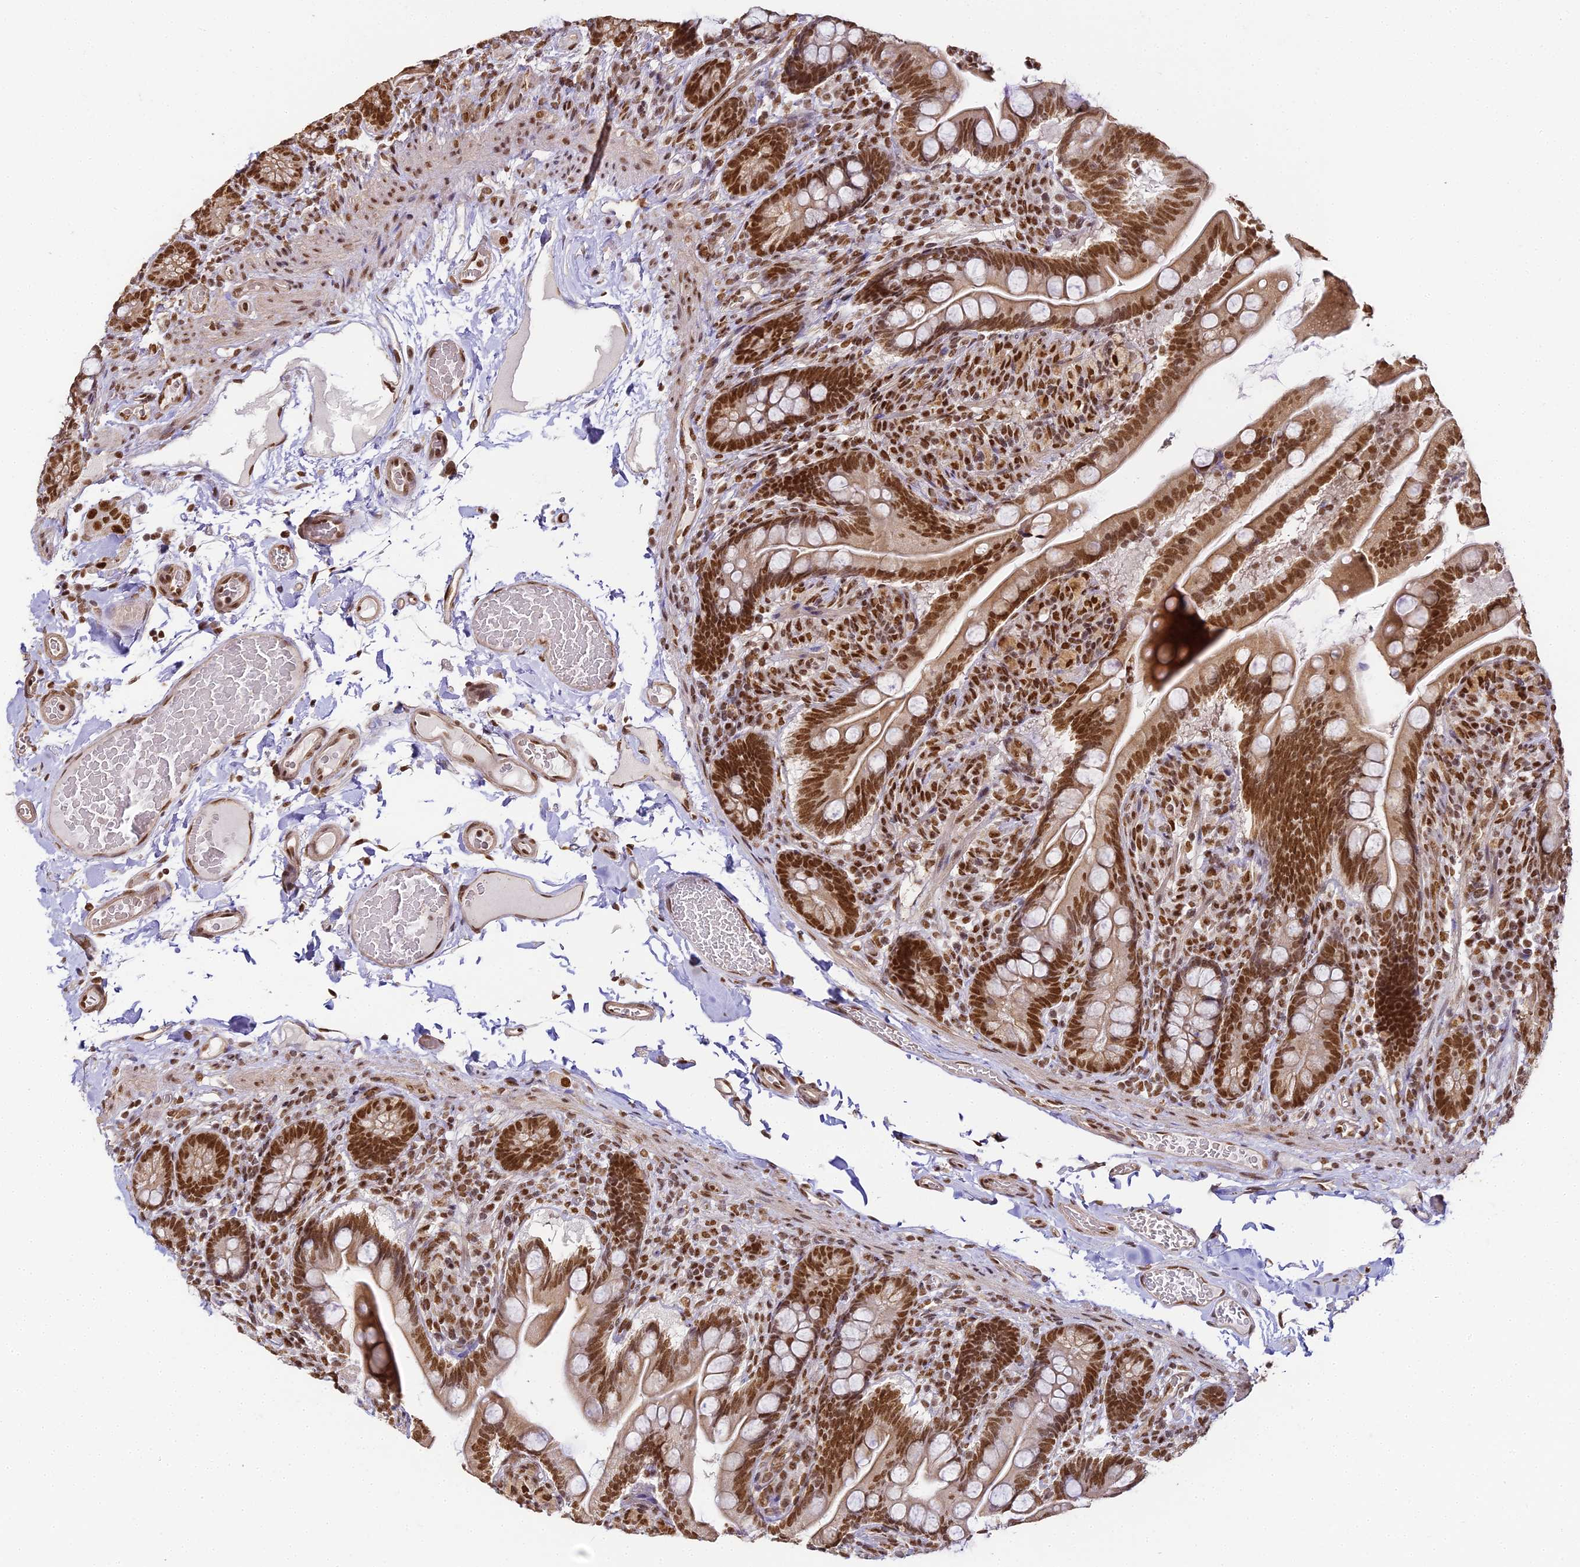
{"staining": {"intensity": "strong", "quantity": ">75%", "location": "cytoplasmic/membranous"}, "tissue": "small intestine", "cell_type": "Glandular cells", "image_type": "normal", "snomed": [{"axis": "morphology", "description": "Normal tissue, NOS"}, {"axis": "topography", "description": "Small intestine"}], "caption": "Approximately >75% of glandular cells in unremarkable small intestine demonstrate strong cytoplasmic/membranous protein positivity as visualized by brown immunohistochemical staining.", "gene": "HNRNPA1", "patient": {"sex": "female", "age": 64}}